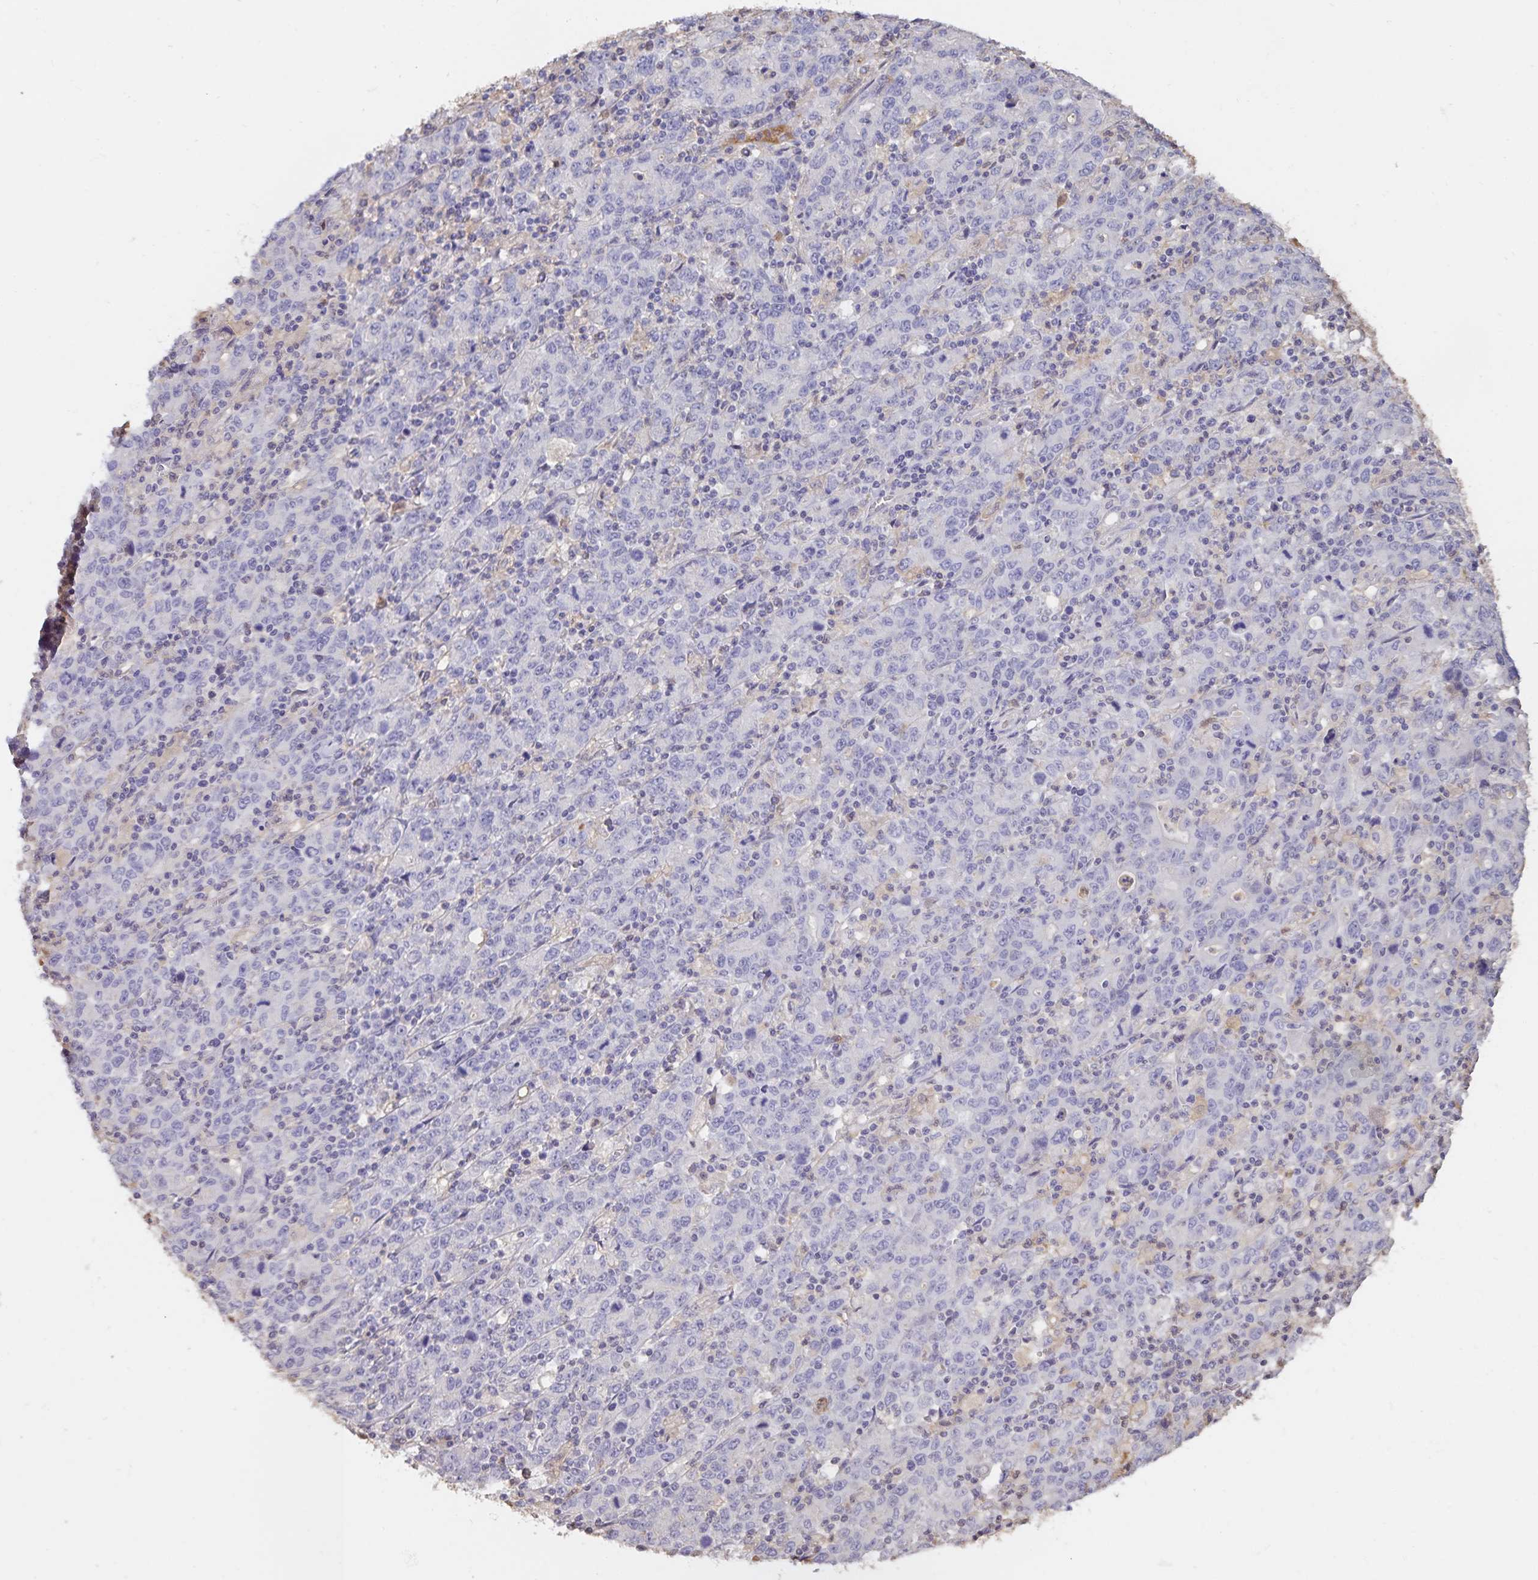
{"staining": {"intensity": "negative", "quantity": "none", "location": "none"}, "tissue": "stomach cancer", "cell_type": "Tumor cells", "image_type": "cancer", "snomed": [{"axis": "morphology", "description": "Adenocarcinoma, NOS"}, {"axis": "topography", "description": "Stomach, upper"}], "caption": "The photomicrograph reveals no significant staining in tumor cells of adenocarcinoma (stomach).", "gene": "FGG", "patient": {"sex": "male", "age": 69}}